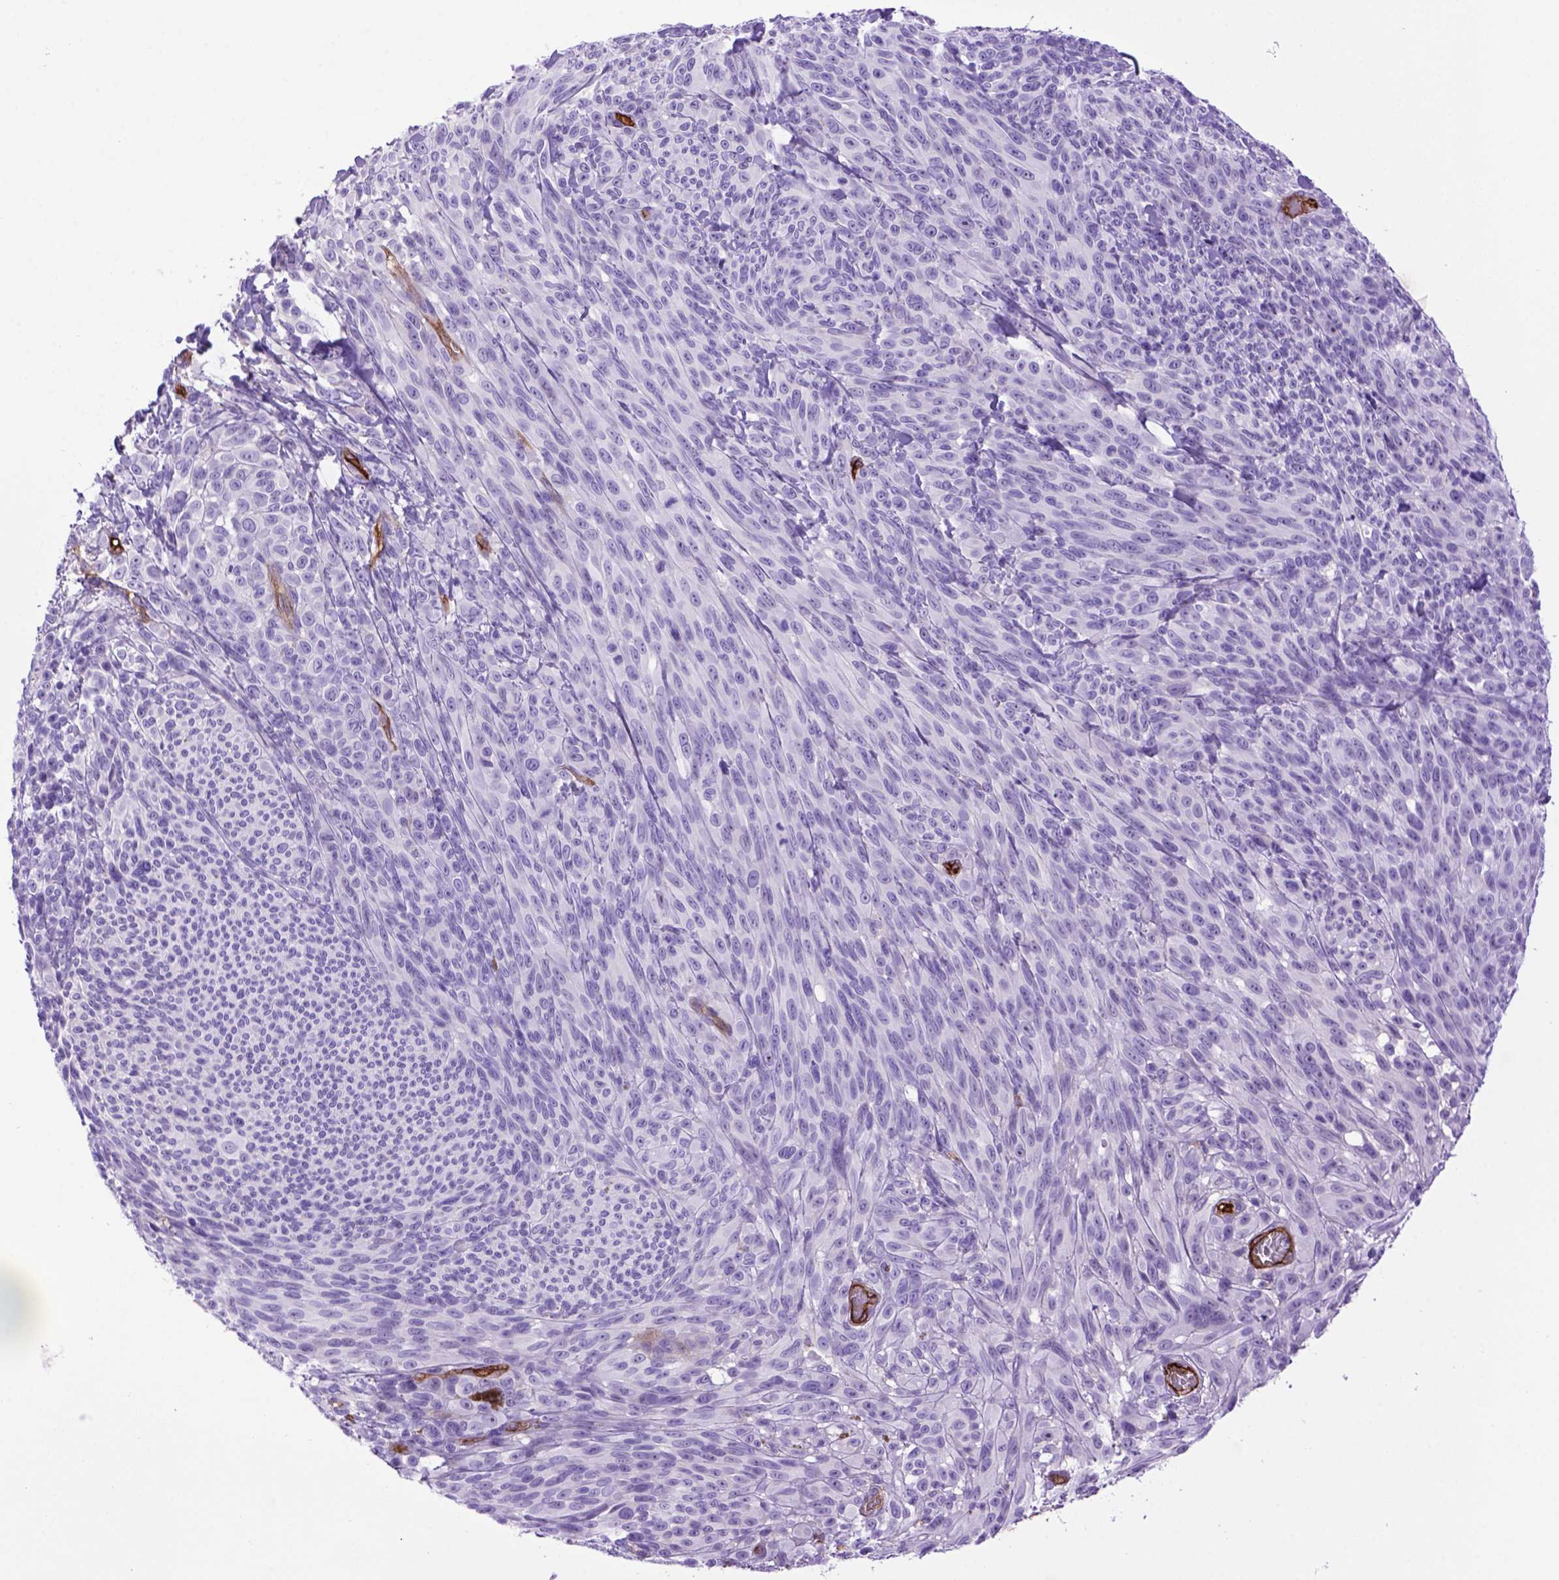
{"staining": {"intensity": "negative", "quantity": "none", "location": "none"}, "tissue": "melanoma", "cell_type": "Tumor cells", "image_type": "cancer", "snomed": [{"axis": "morphology", "description": "Malignant melanoma, NOS"}, {"axis": "topography", "description": "Skin"}], "caption": "DAB immunohistochemical staining of human melanoma demonstrates no significant staining in tumor cells.", "gene": "ENG", "patient": {"sex": "male", "age": 83}}